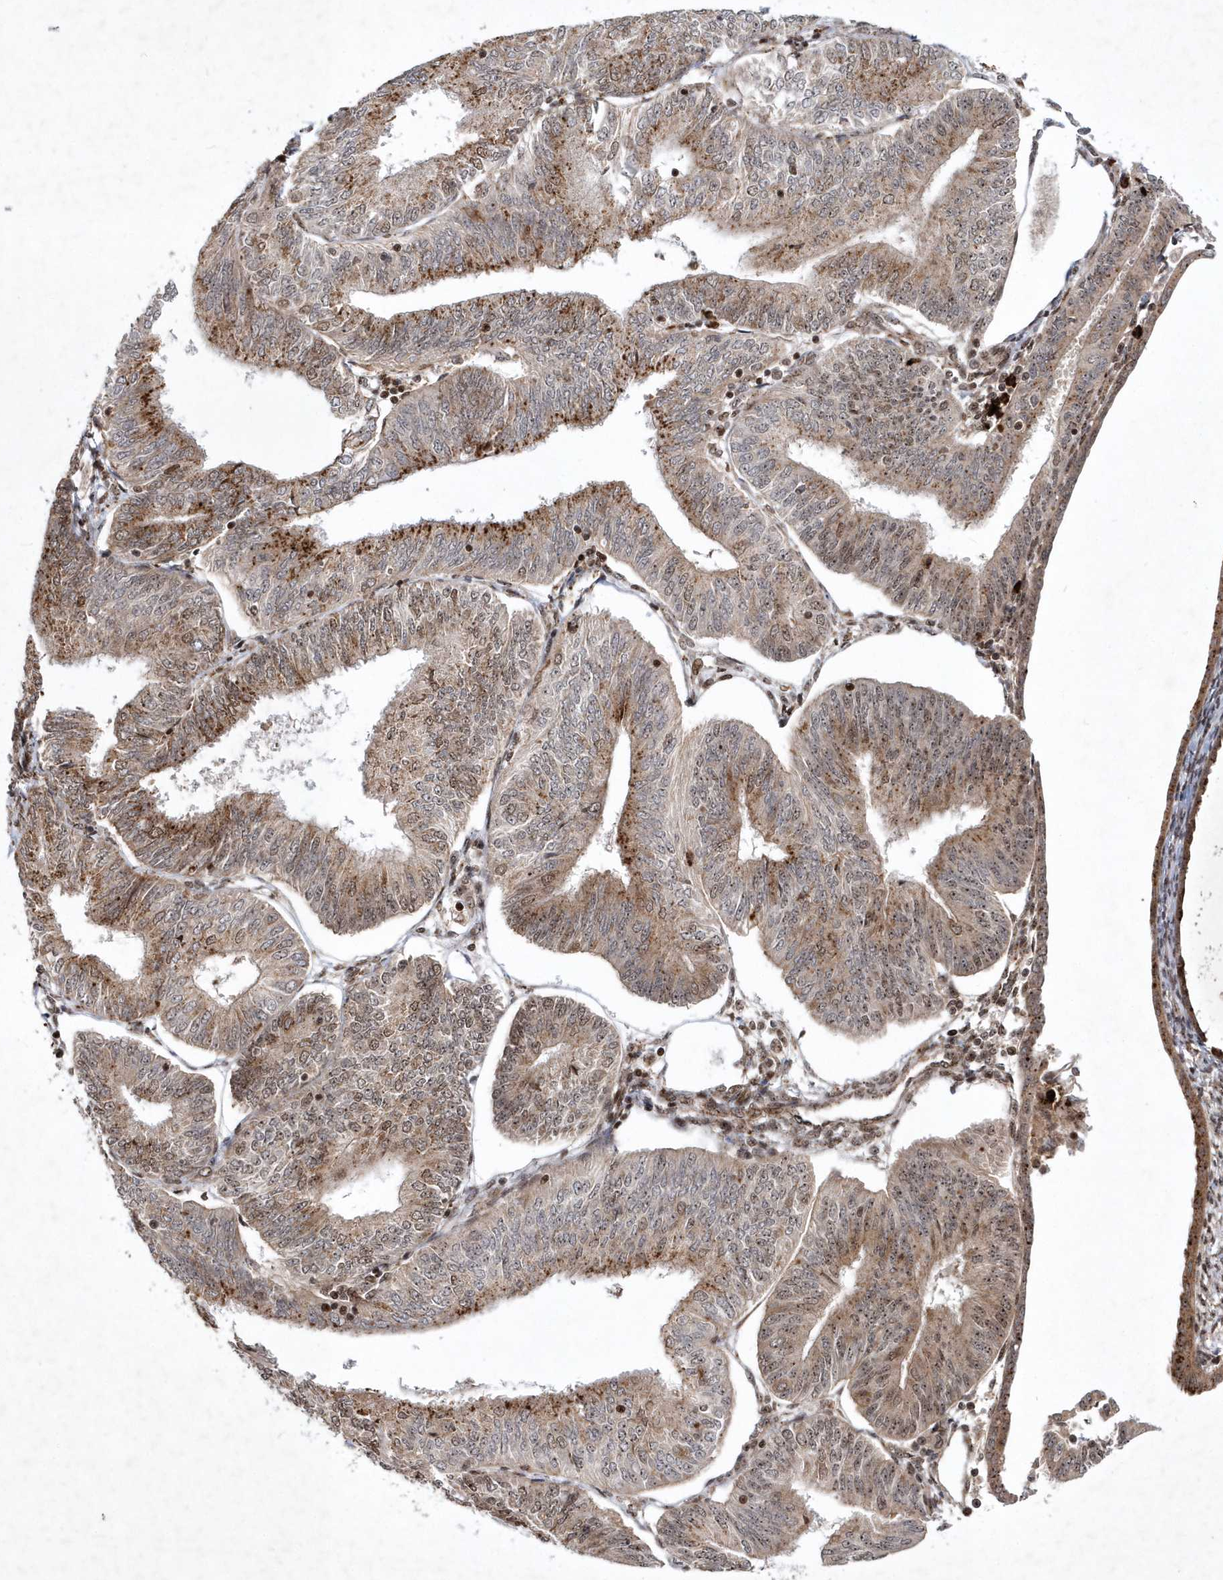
{"staining": {"intensity": "moderate", "quantity": "25%-75%", "location": "cytoplasmic/membranous,nuclear"}, "tissue": "endometrial cancer", "cell_type": "Tumor cells", "image_type": "cancer", "snomed": [{"axis": "morphology", "description": "Adenocarcinoma, NOS"}, {"axis": "topography", "description": "Endometrium"}], "caption": "High-magnification brightfield microscopy of endometrial cancer (adenocarcinoma) stained with DAB (brown) and counterstained with hematoxylin (blue). tumor cells exhibit moderate cytoplasmic/membranous and nuclear staining is identified in approximately25%-75% of cells.", "gene": "SOWAHB", "patient": {"sex": "female", "age": 58}}